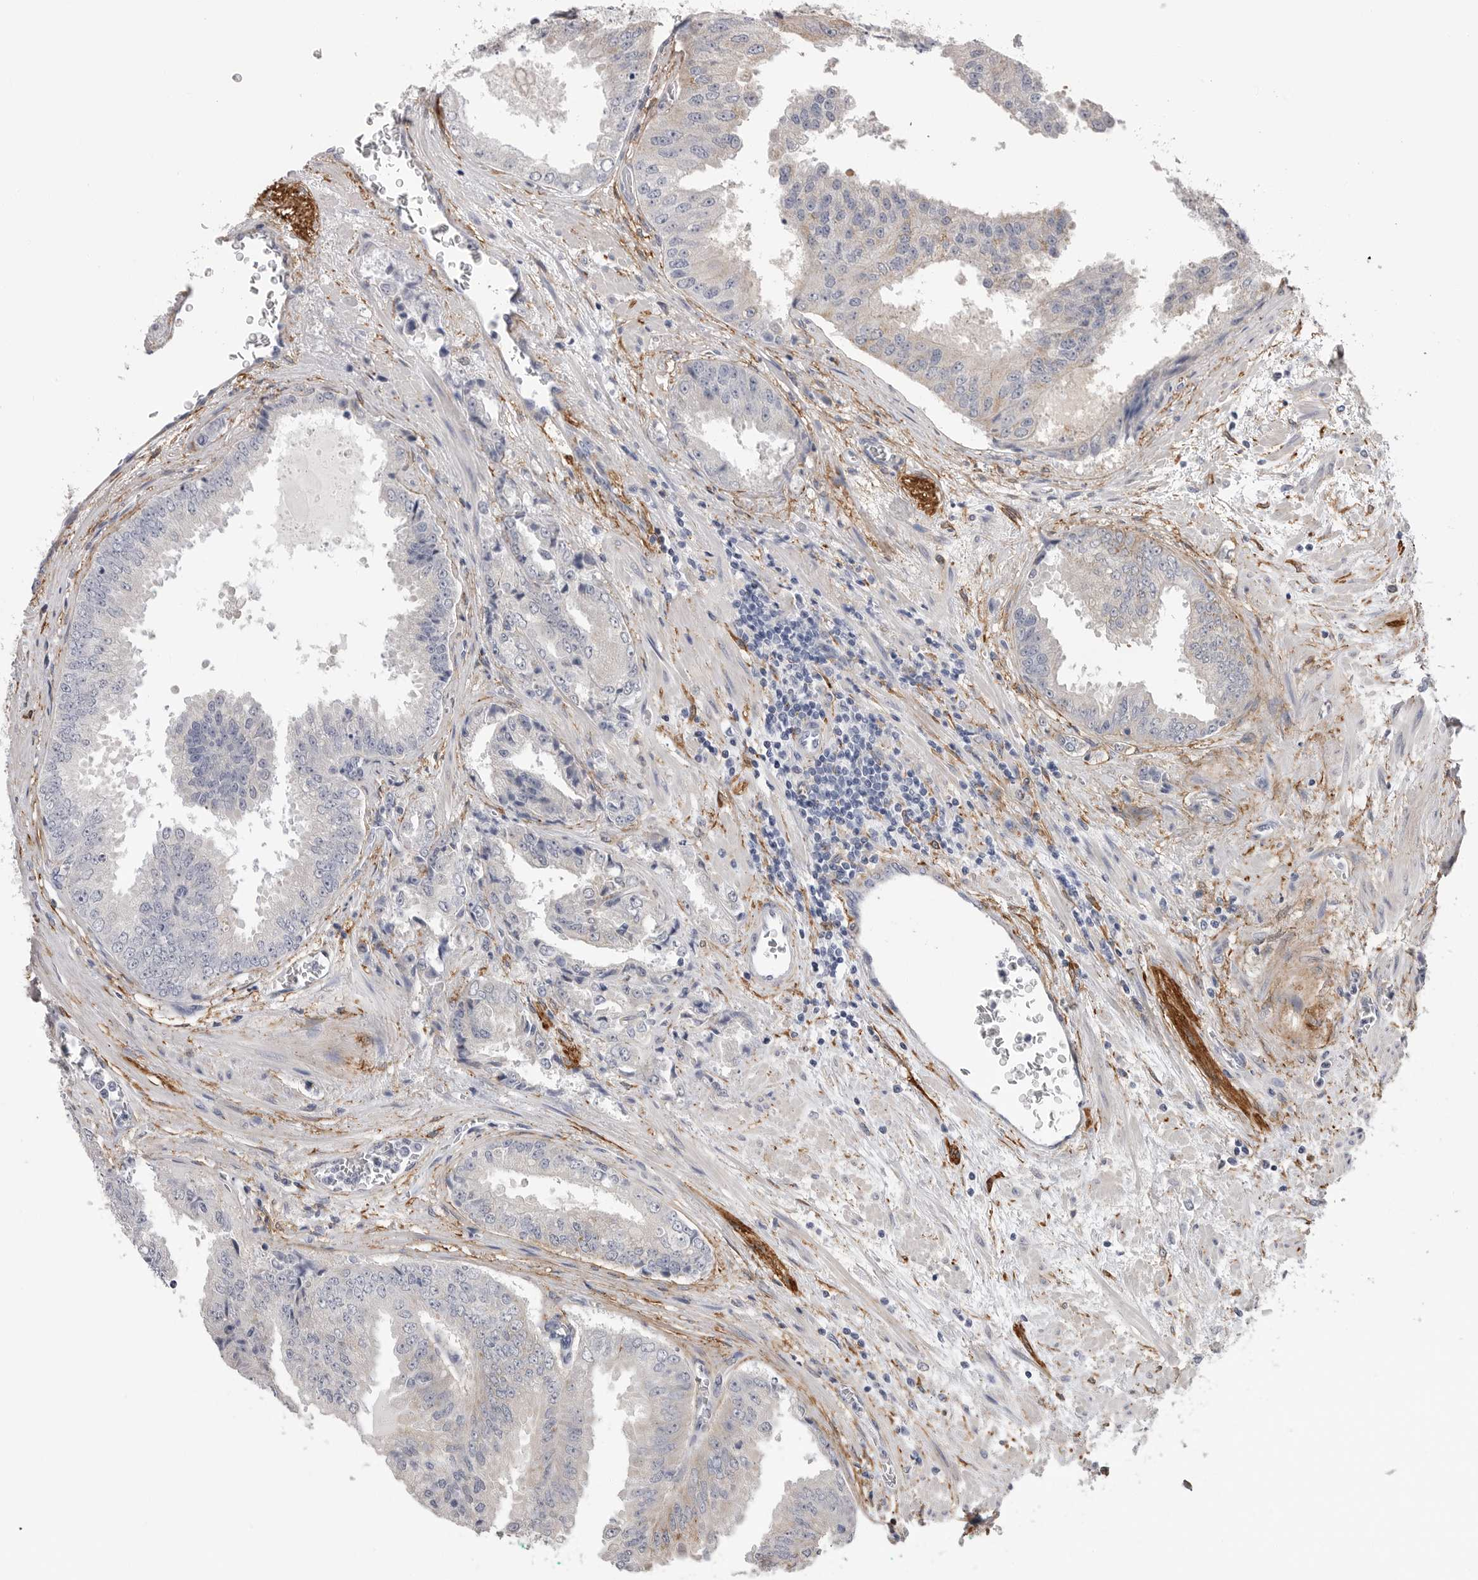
{"staining": {"intensity": "negative", "quantity": "none", "location": "none"}, "tissue": "prostate cancer", "cell_type": "Tumor cells", "image_type": "cancer", "snomed": [{"axis": "morphology", "description": "Adenocarcinoma, High grade"}, {"axis": "topography", "description": "Prostate"}], "caption": "Immunohistochemical staining of high-grade adenocarcinoma (prostate) displays no significant staining in tumor cells.", "gene": "AKAP12", "patient": {"sex": "male", "age": 58}}